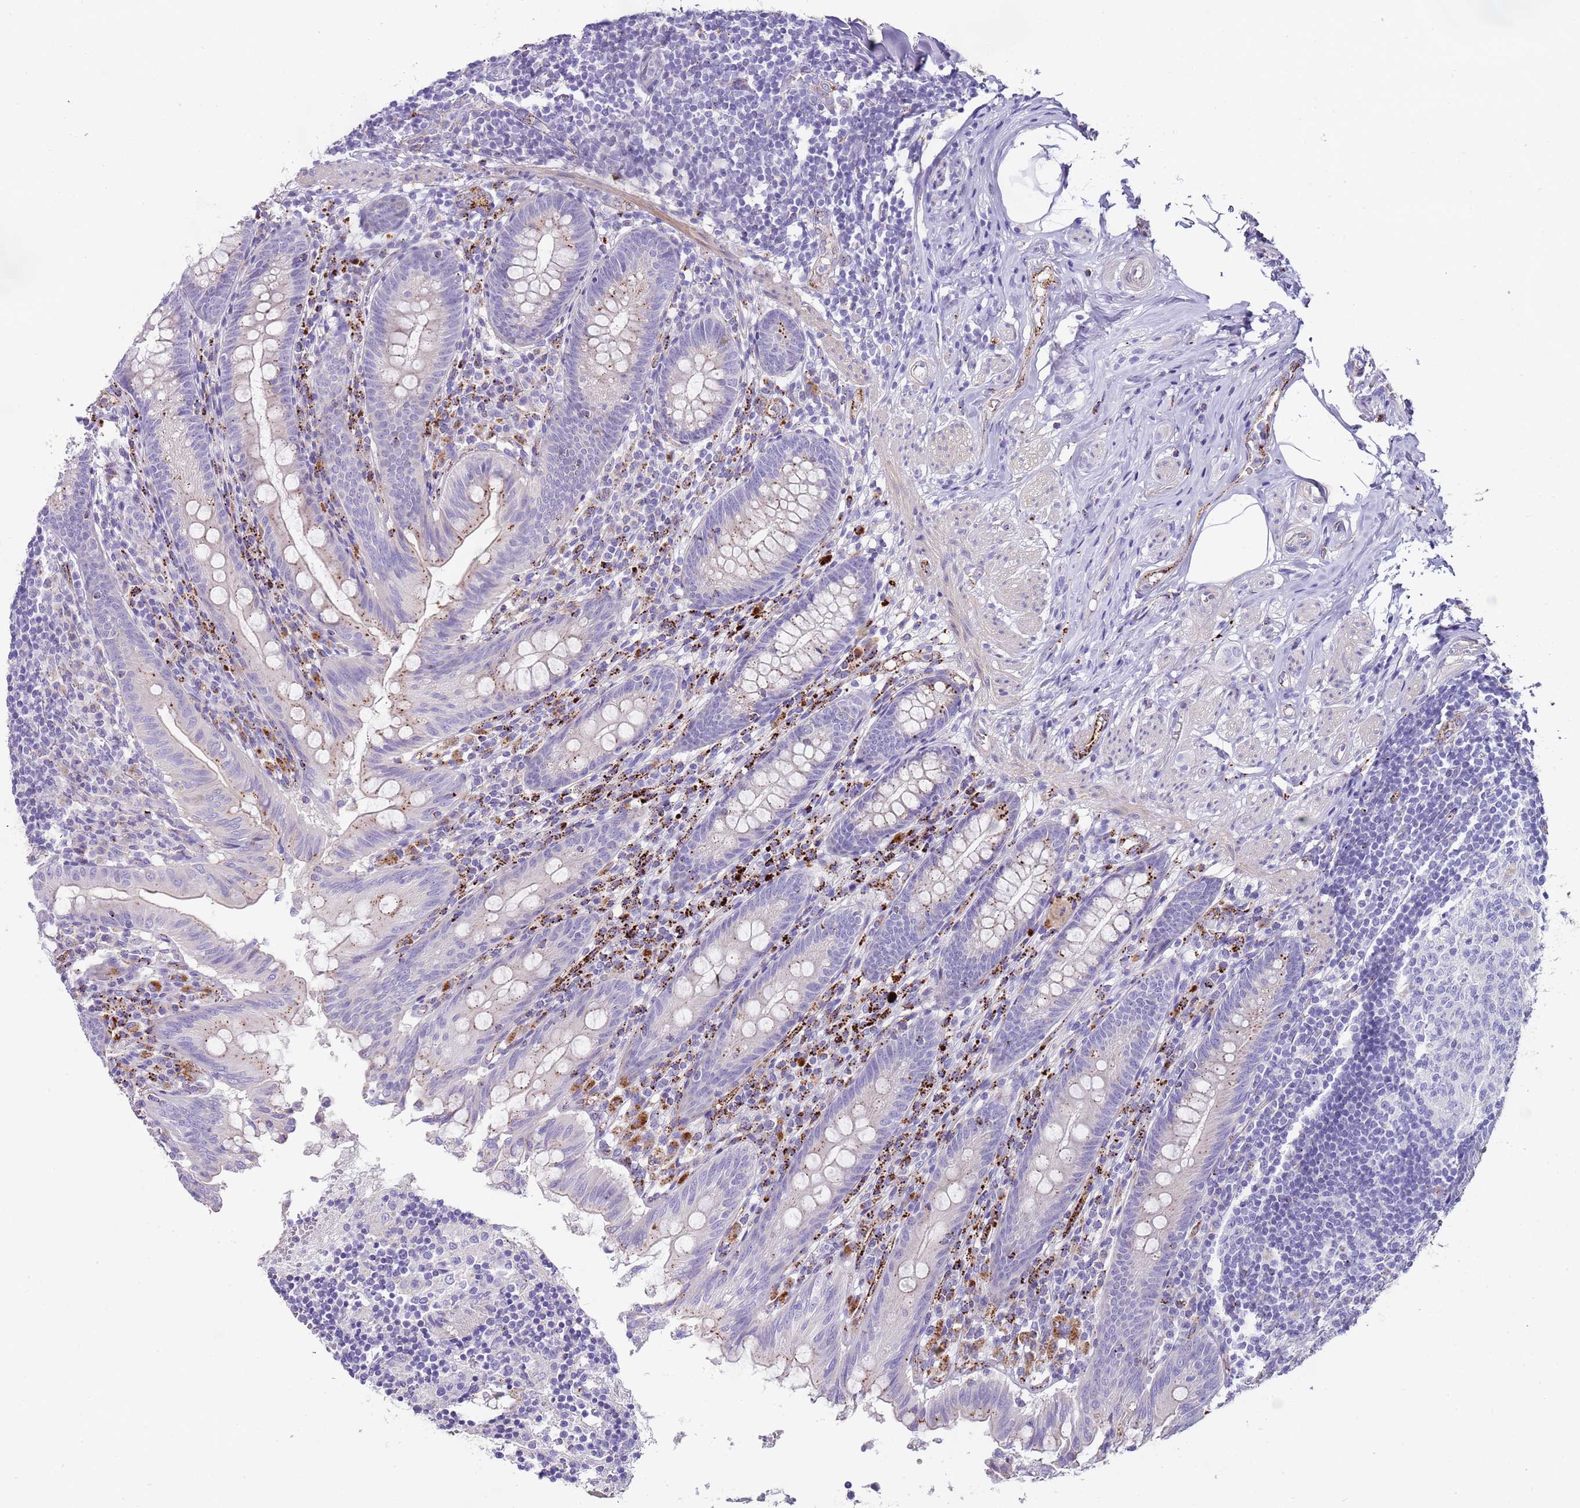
{"staining": {"intensity": "weak", "quantity": "<25%", "location": "cytoplasmic/membranous"}, "tissue": "appendix", "cell_type": "Glandular cells", "image_type": "normal", "snomed": [{"axis": "morphology", "description": "Normal tissue, NOS"}, {"axis": "topography", "description": "Appendix"}], "caption": "IHC of normal human appendix reveals no expression in glandular cells. Brightfield microscopy of IHC stained with DAB (brown) and hematoxylin (blue), captured at high magnification.", "gene": "LRRN3", "patient": {"sex": "male", "age": 55}}